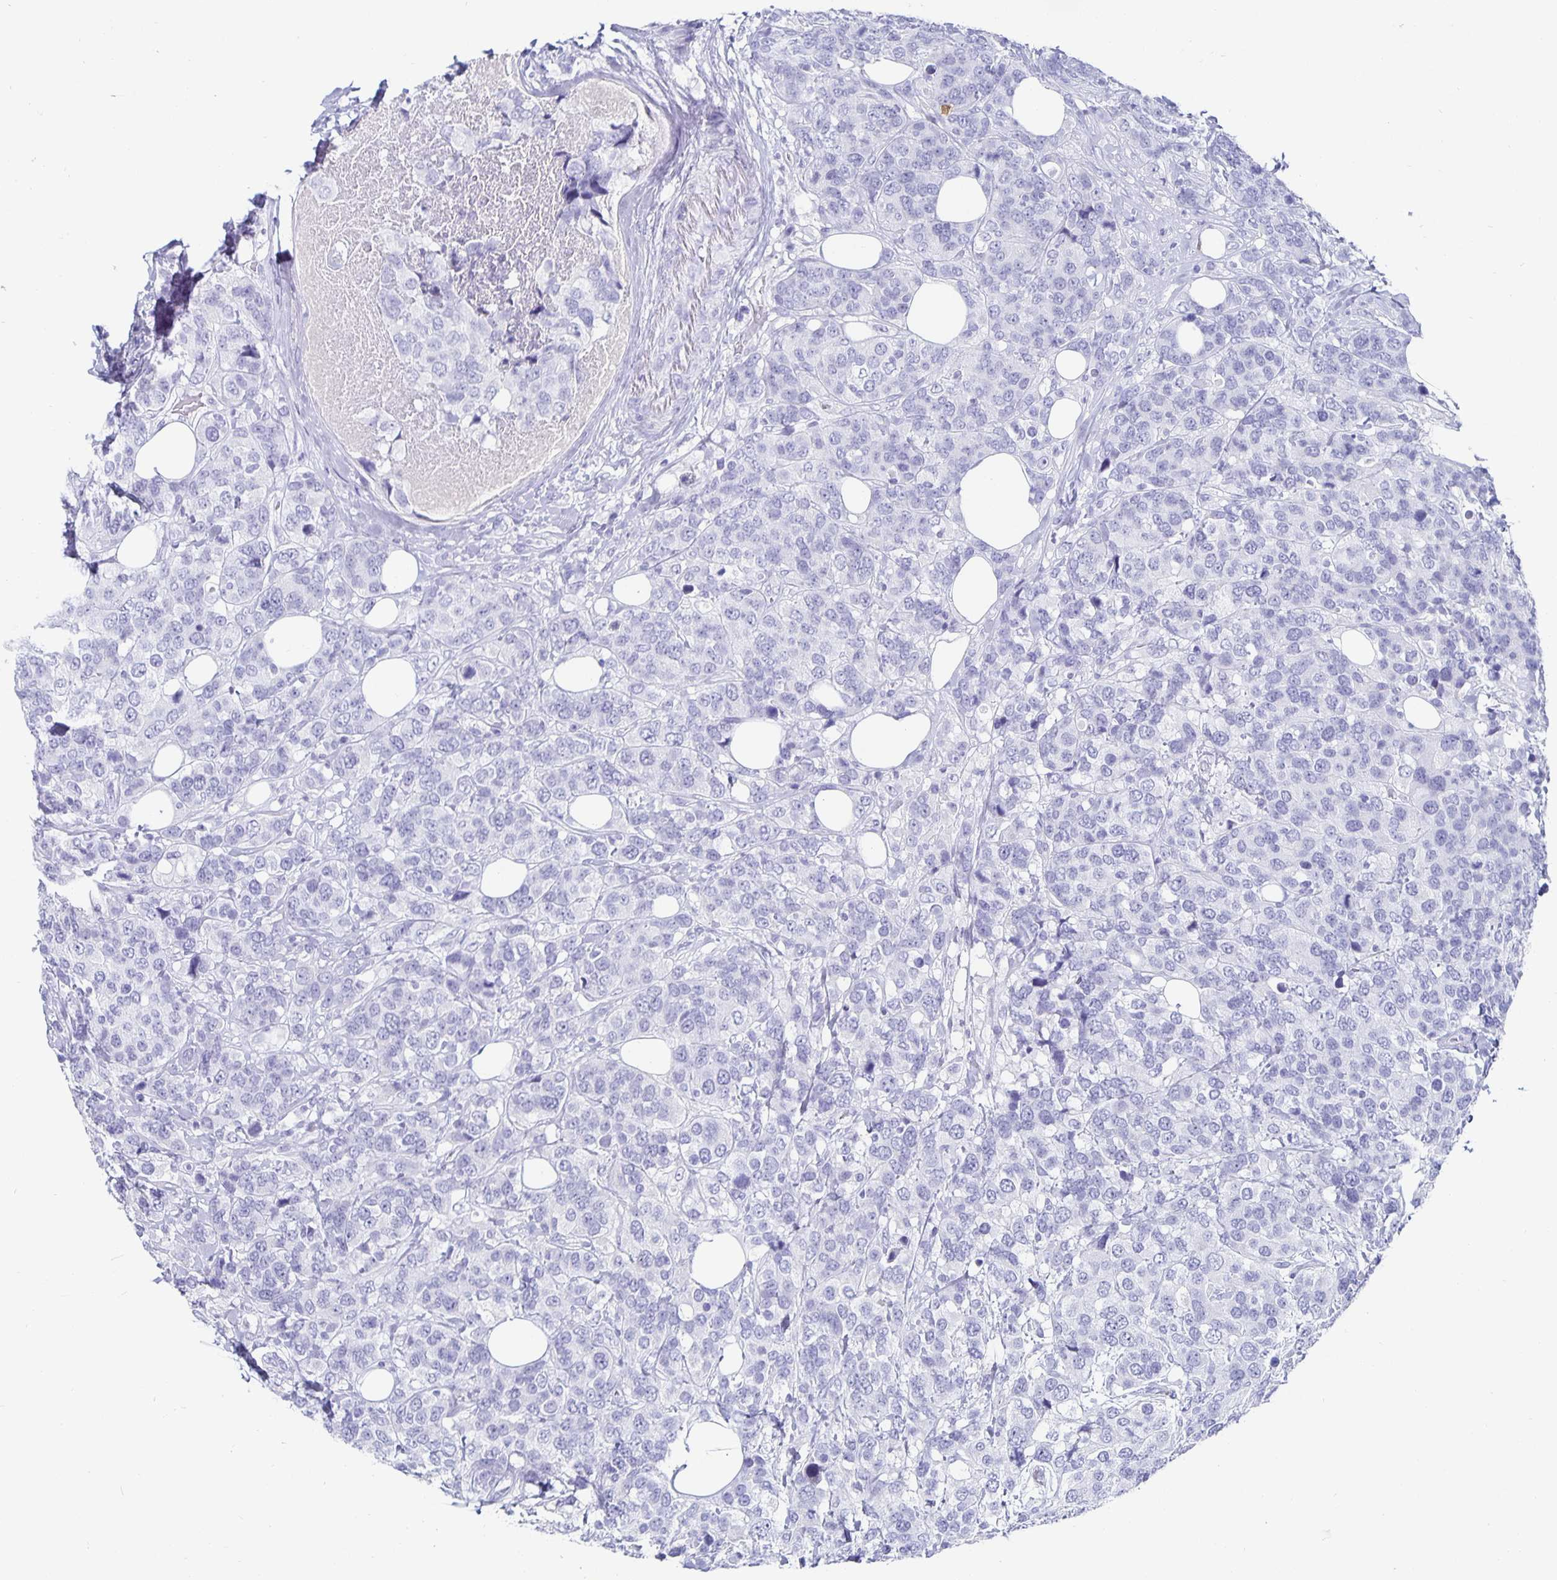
{"staining": {"intensity": "negative", "quantity": "none", "location": "none"}, "tissue": "breast cancer", "cell_type": "Tumor cells", "image_type": "cancer", "snomed": [{"axis": "morphology", "description": "Lobular carcinoma"}, {"axis": "topography", "description": "Breast"}], "caption": "Immunohistochemistry (IHC) of human breast cancer reveals no positivity in tumor cells.", "gene": "CHGA", "patient": {"sex": "female", "age": 59}}